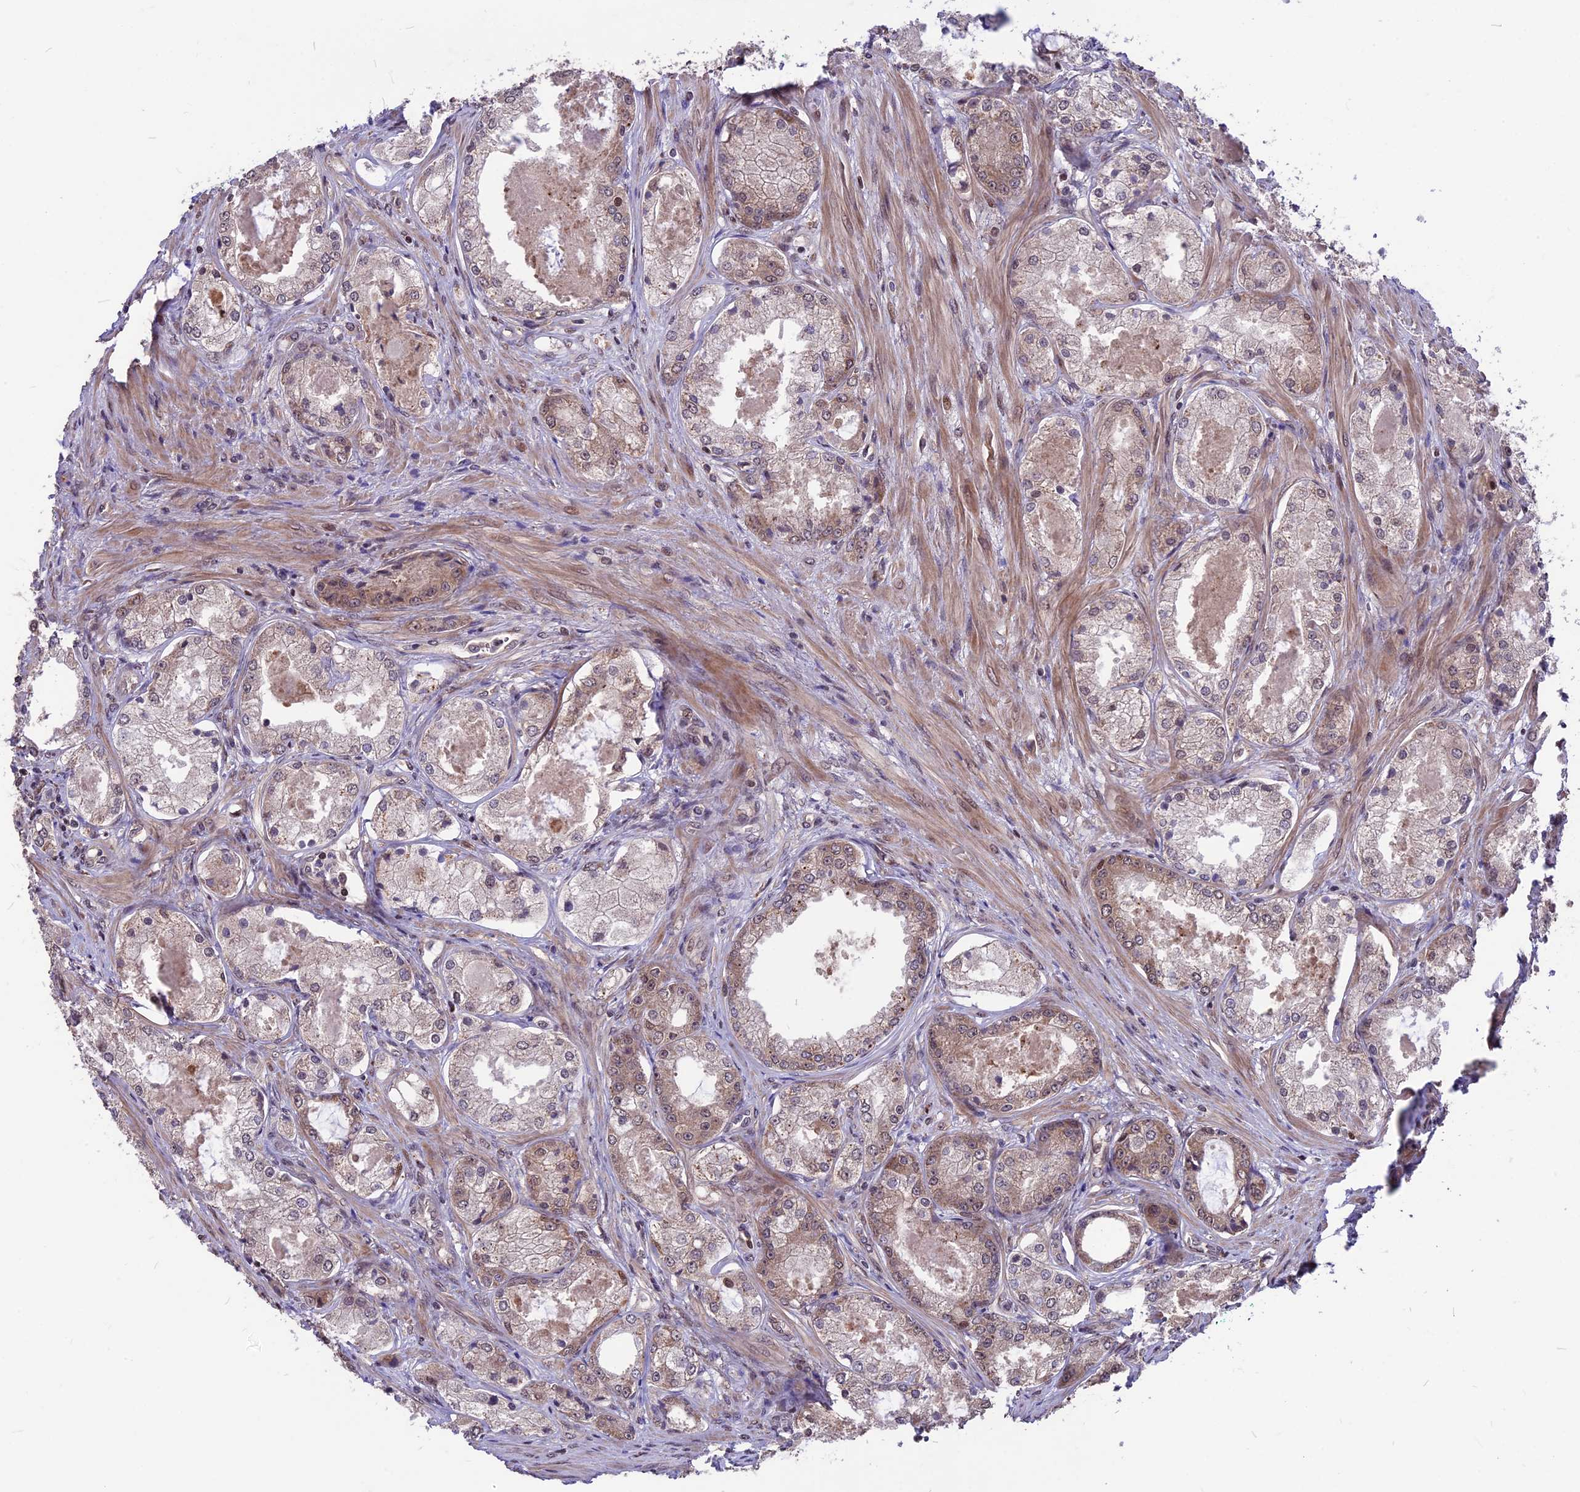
{"staining": {"intensity": "weak", "quantity": ">75%", "location": "cytoplasmic/membranous,nuclear"}, "tissue": "prostate cancer", "cell_type": "Tumor cells", "image_type": "cancer", "snomed": [{"axis": "morphology", "description": "Adenocarcinoma, Low grade"}, {"axis": "topography", "description": "Prostate"}], "caption": "Immunohistochemical staining of human prostate cancer reveals weak cytoplasmic/membranous and nuclear protein staining in approximately >75% of tumor cells.", "gene": "ZNF598", "patient": {"sex": "male", "age": 68}}